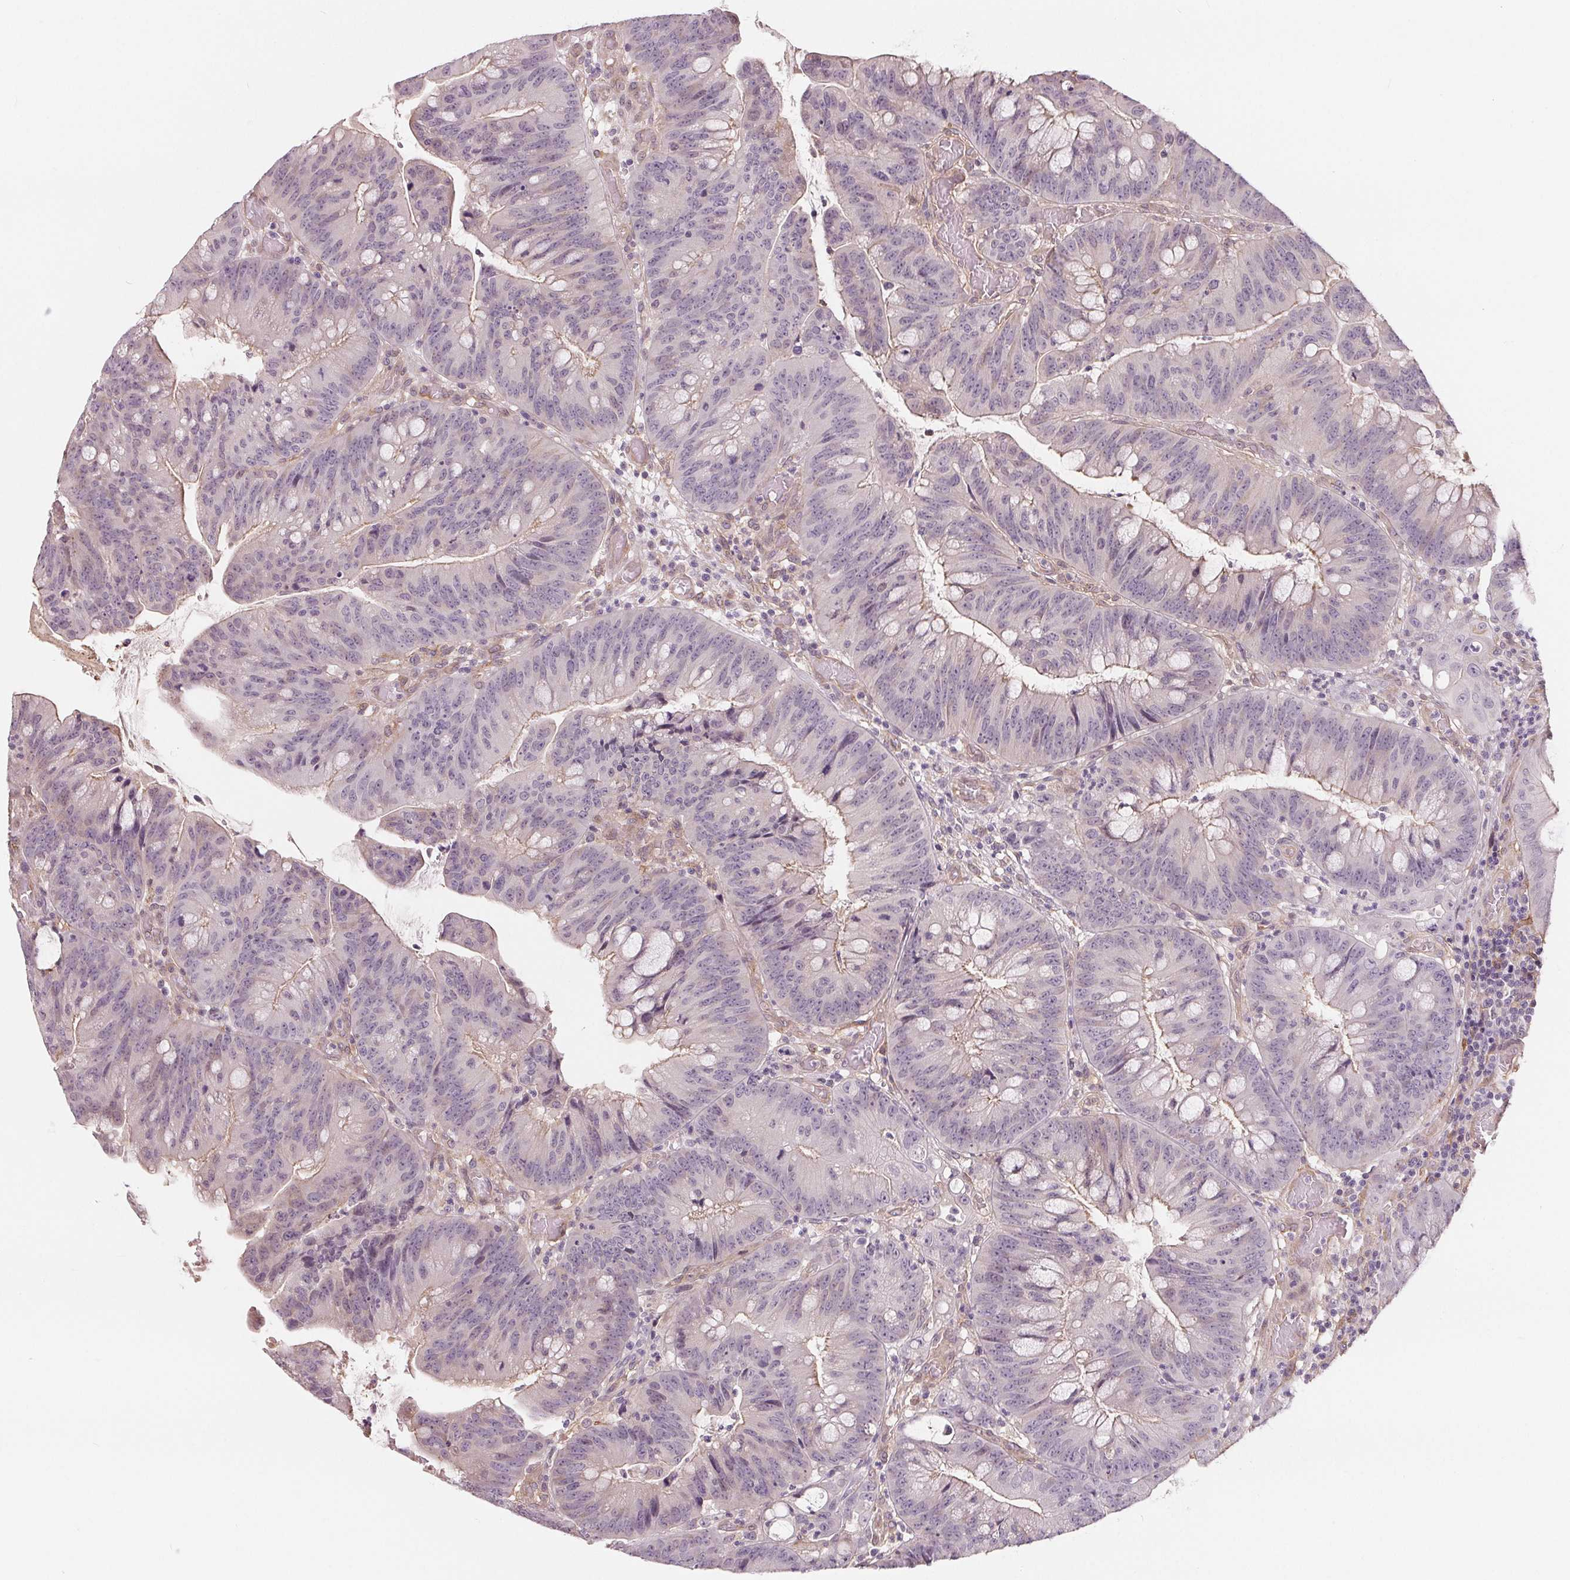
{"staining": {"intensity": "negative", "quantity": "none", "location": "none"}, "tissue": "colorectal cancer", "cell_type": "Tumor cells", "image_type": "cancer", "snomed": [{"axis": "morphology", "description": "Adenocarcinoma, NOS"}, {"axis": "topography", "description": "Colon"}], "caption": "Colorectal cancer stained for a protein using immunohistochemistry (IHC) displays no expression tumor cells.", "gene": "CFC1", "patient": {"sex": "male", "age": 62}}